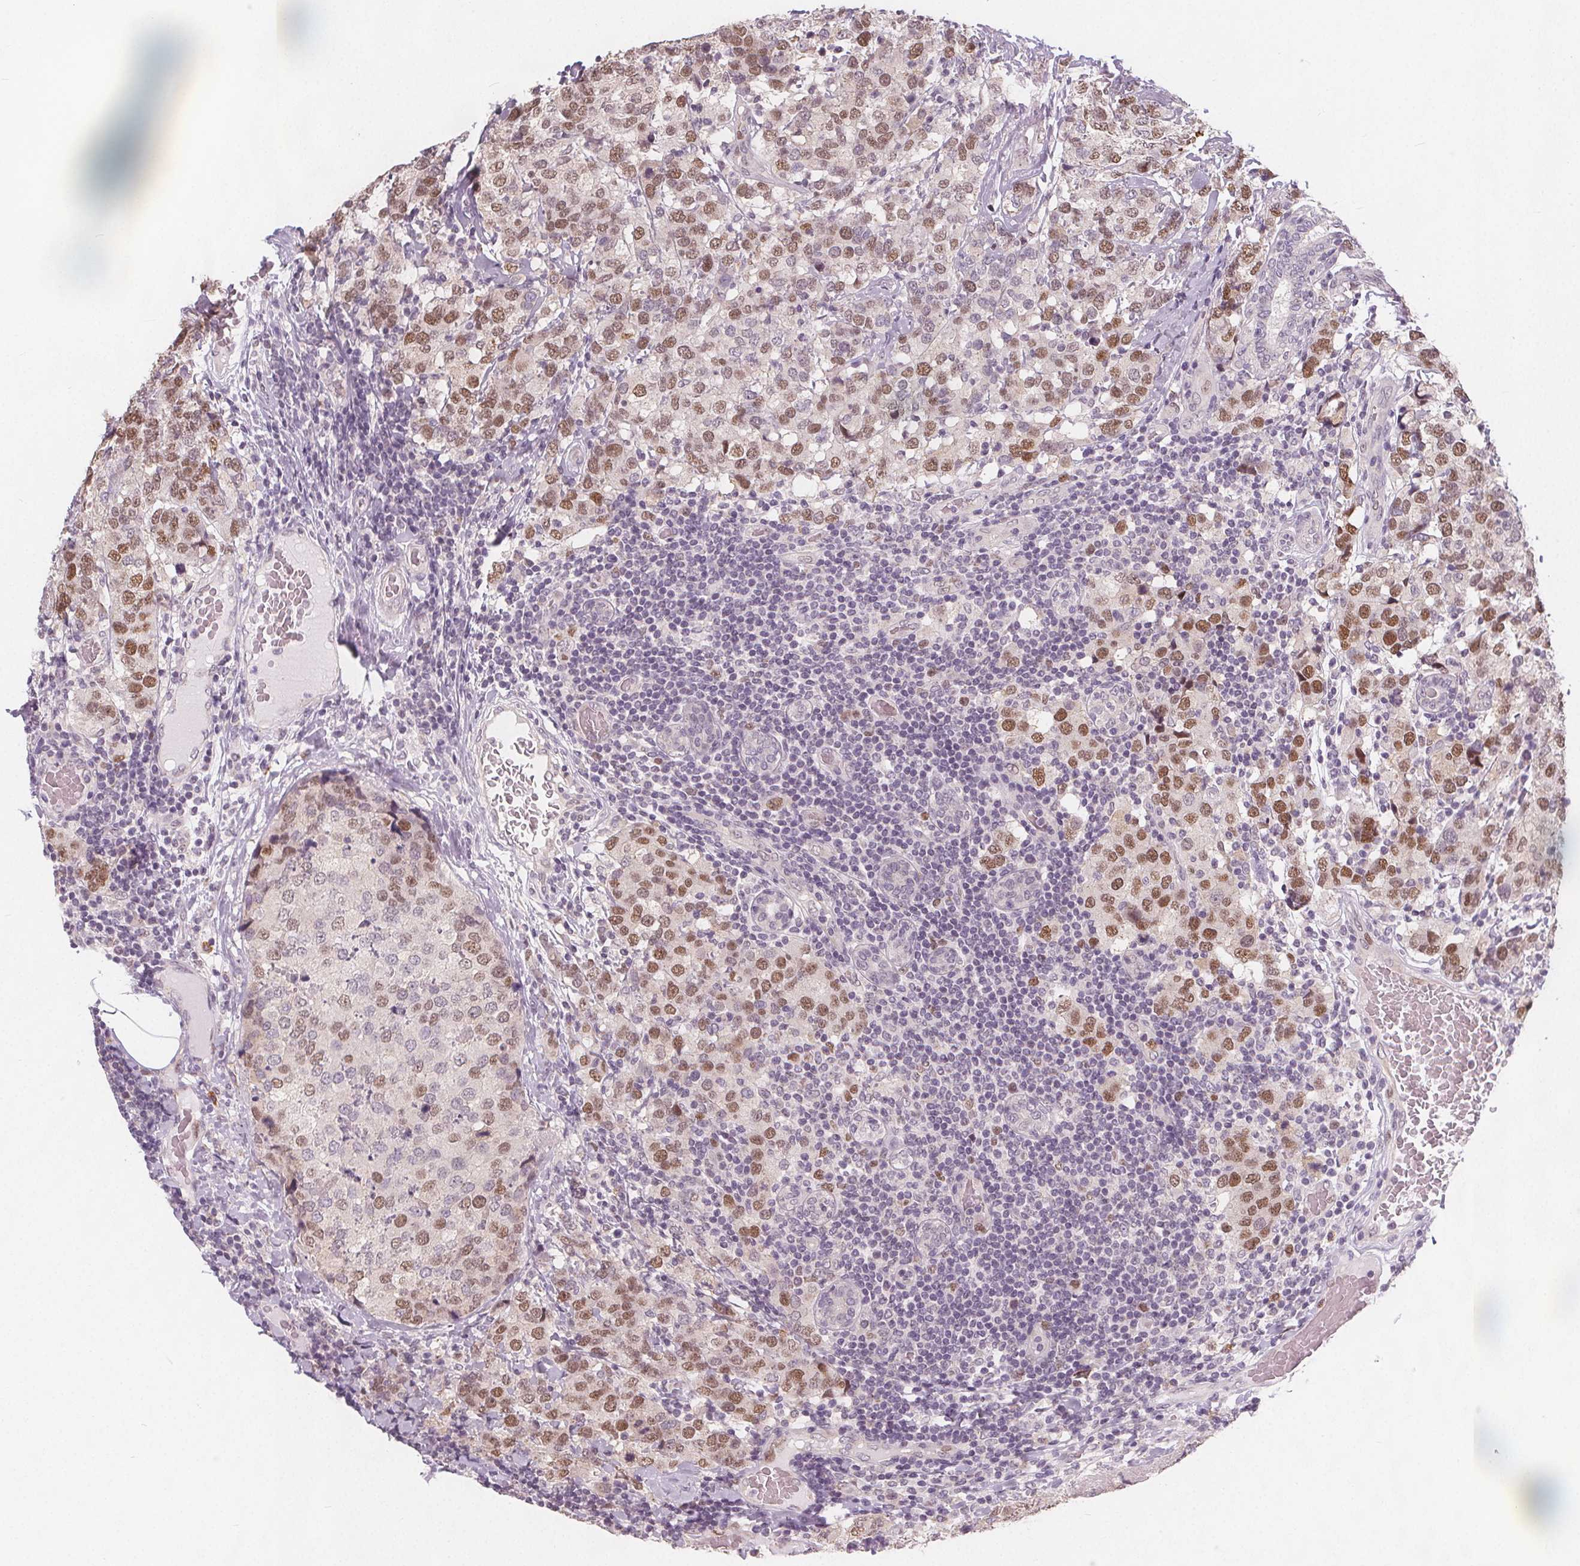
{"staining": {"intensity": "moderate", "quantity": ">75%", "location": "nuclear"}, "tissue": "breast cancer", "cell_type": "Tumor cells", "image_type": "cancer", "snomed": [{"axis": "morphology", "description": "Lobular carcinoma"}, {"axis": "topography", "description": "Breast"}], "caption": "This is an image of IHC staining of lobular carcinoma (breast), which shows moderate expression in the nuclear of tumor cells.", "gene": "TIPIN", "patient": {"sex": "female", "age": 59}}